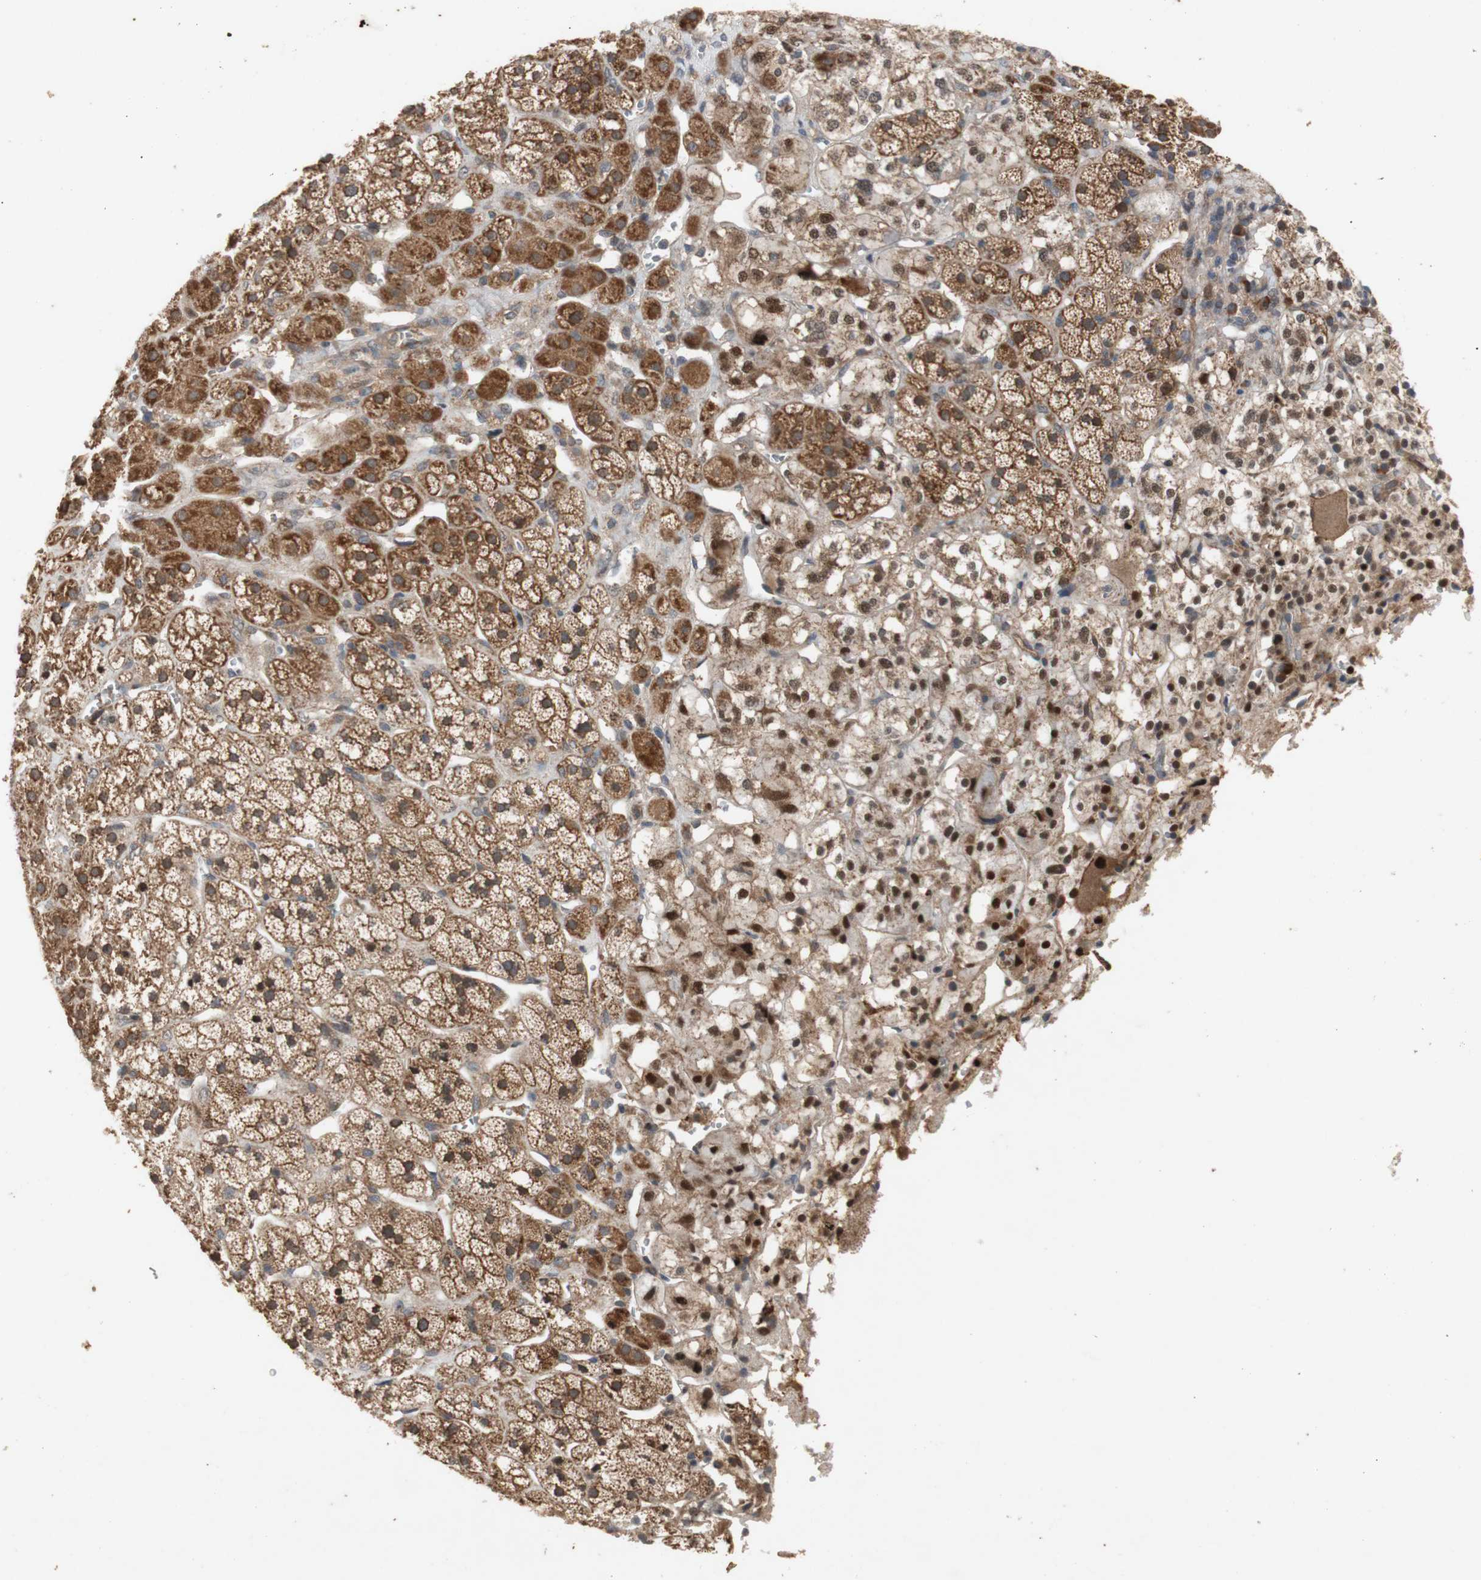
{"staining": {"intensity": "moderate", "quantity": ">75%", "location": "cytoplasmic/membranous,nuclear"}, "tissue": "adrenal gland", "cell_type": "Glandular cells", "image_type": "normal", "snomed": [{"axis": "morphology", "description": "Normal tissue, NOS"}, {"axis": "topography", "description": "Adrenal gland"}], "caption": "An image of human adrenal gland stained for a protein exhibits moderate cytoplasmic/membranous,nuclear brown staining in glandular cells. (DAB (3,3'-diaminobenzidine) = brown stain, brightfield microscopy at high magnification).", "gene": "PKN1", "patient": {"sex": "male", "age": 56}}